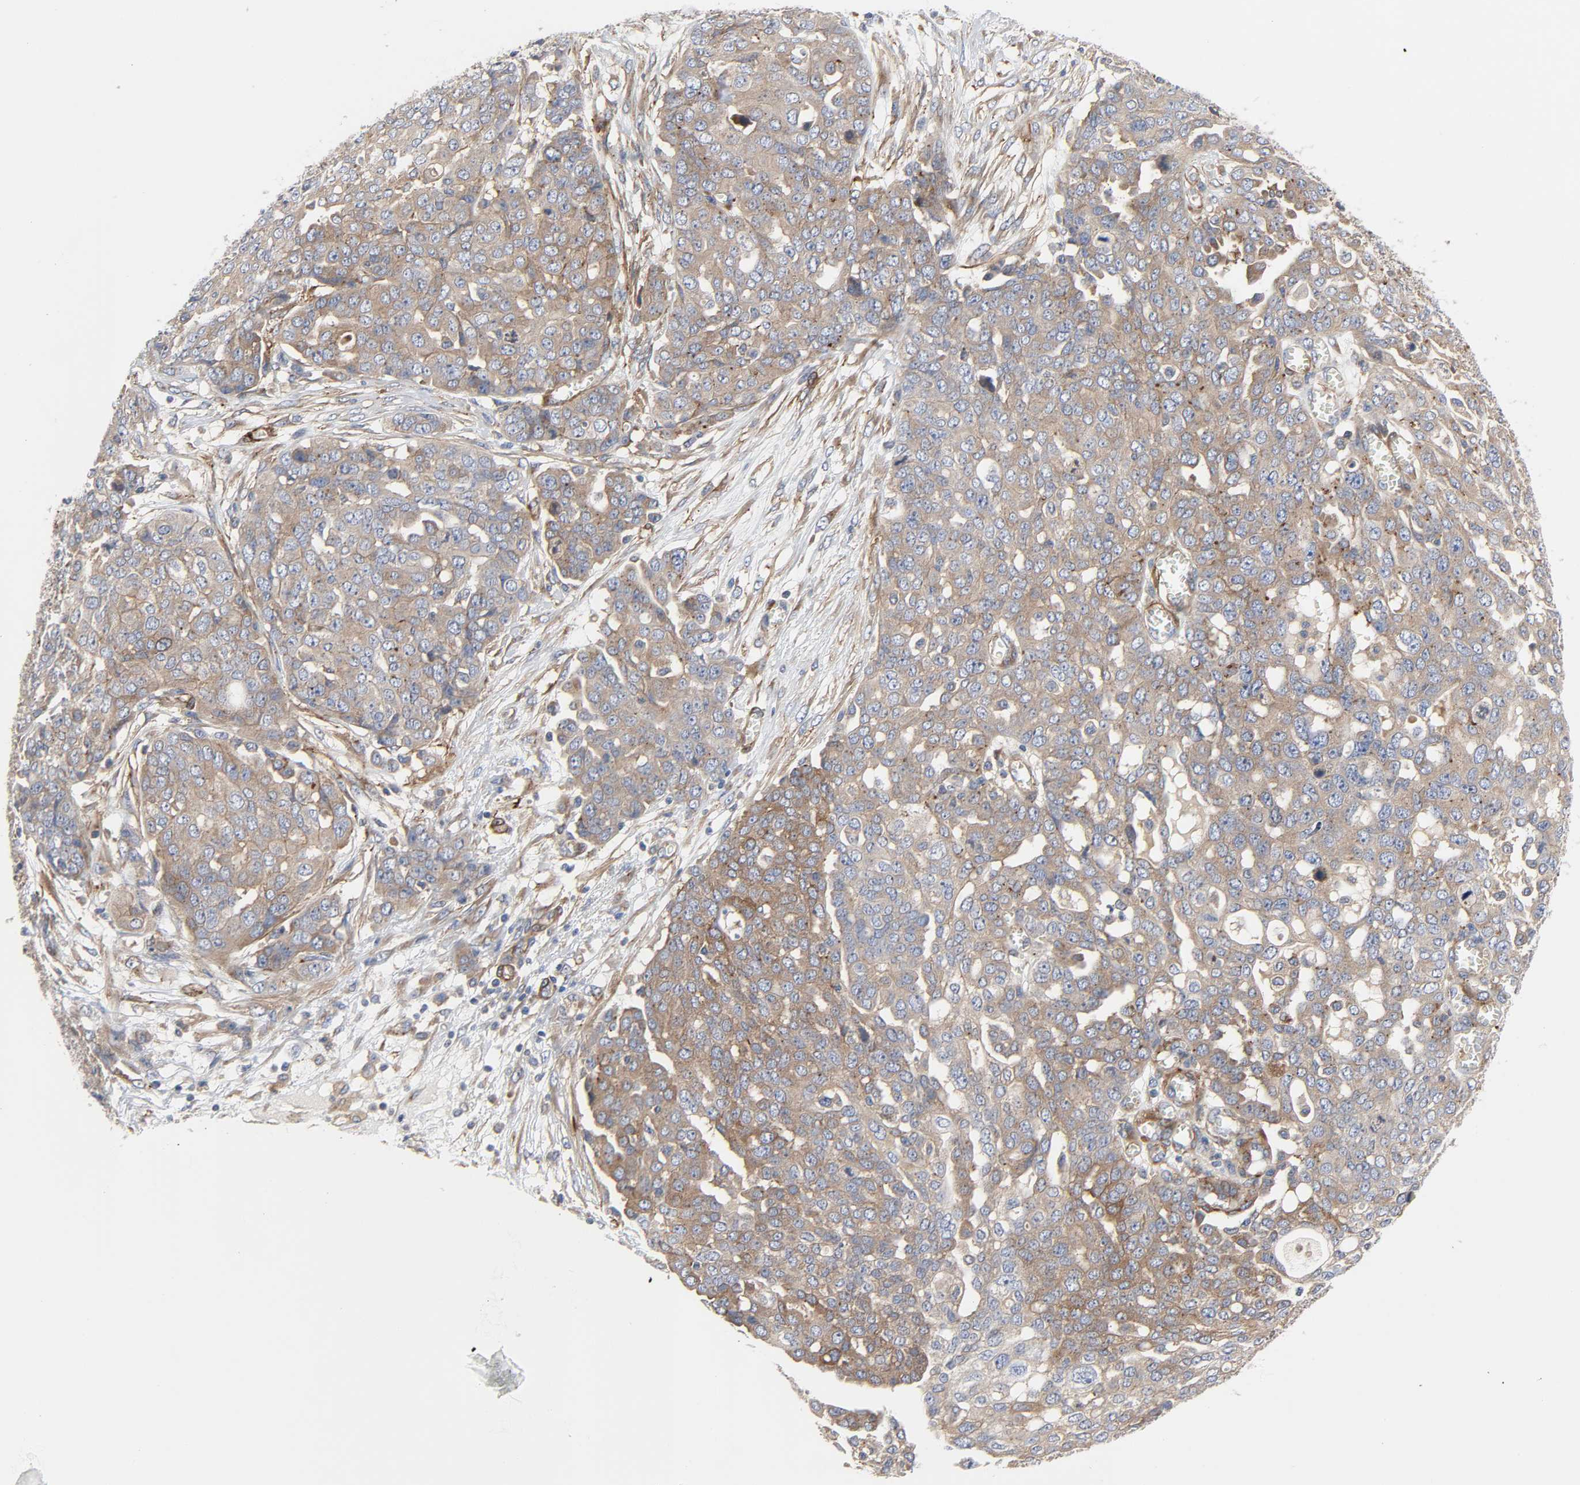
{"staining": {"intensity": "weak", "quantity": ">75%", "location": "cytoplasmic/membranous"}, "tissue": "ovarian cancer", "cell_type": "Tumor cells", "image_type": "cancer", "snomed": [{"axis": "morphology", "description": "Cystadenocarcinoma, serous, NOS"}, {"axis": "topography", "description": "Soft tissue"}, {"axis": "topography", "description": "Ovary"}], "caption": "Immunohistochemical staining of human ovarian cancer demonstrates low levels of weak cytoplasmic/membranous protein positivity in about >75% of tumor cells.", "gene": "ARHGAP1", "patient": {"sex": "female", "age": 57}}